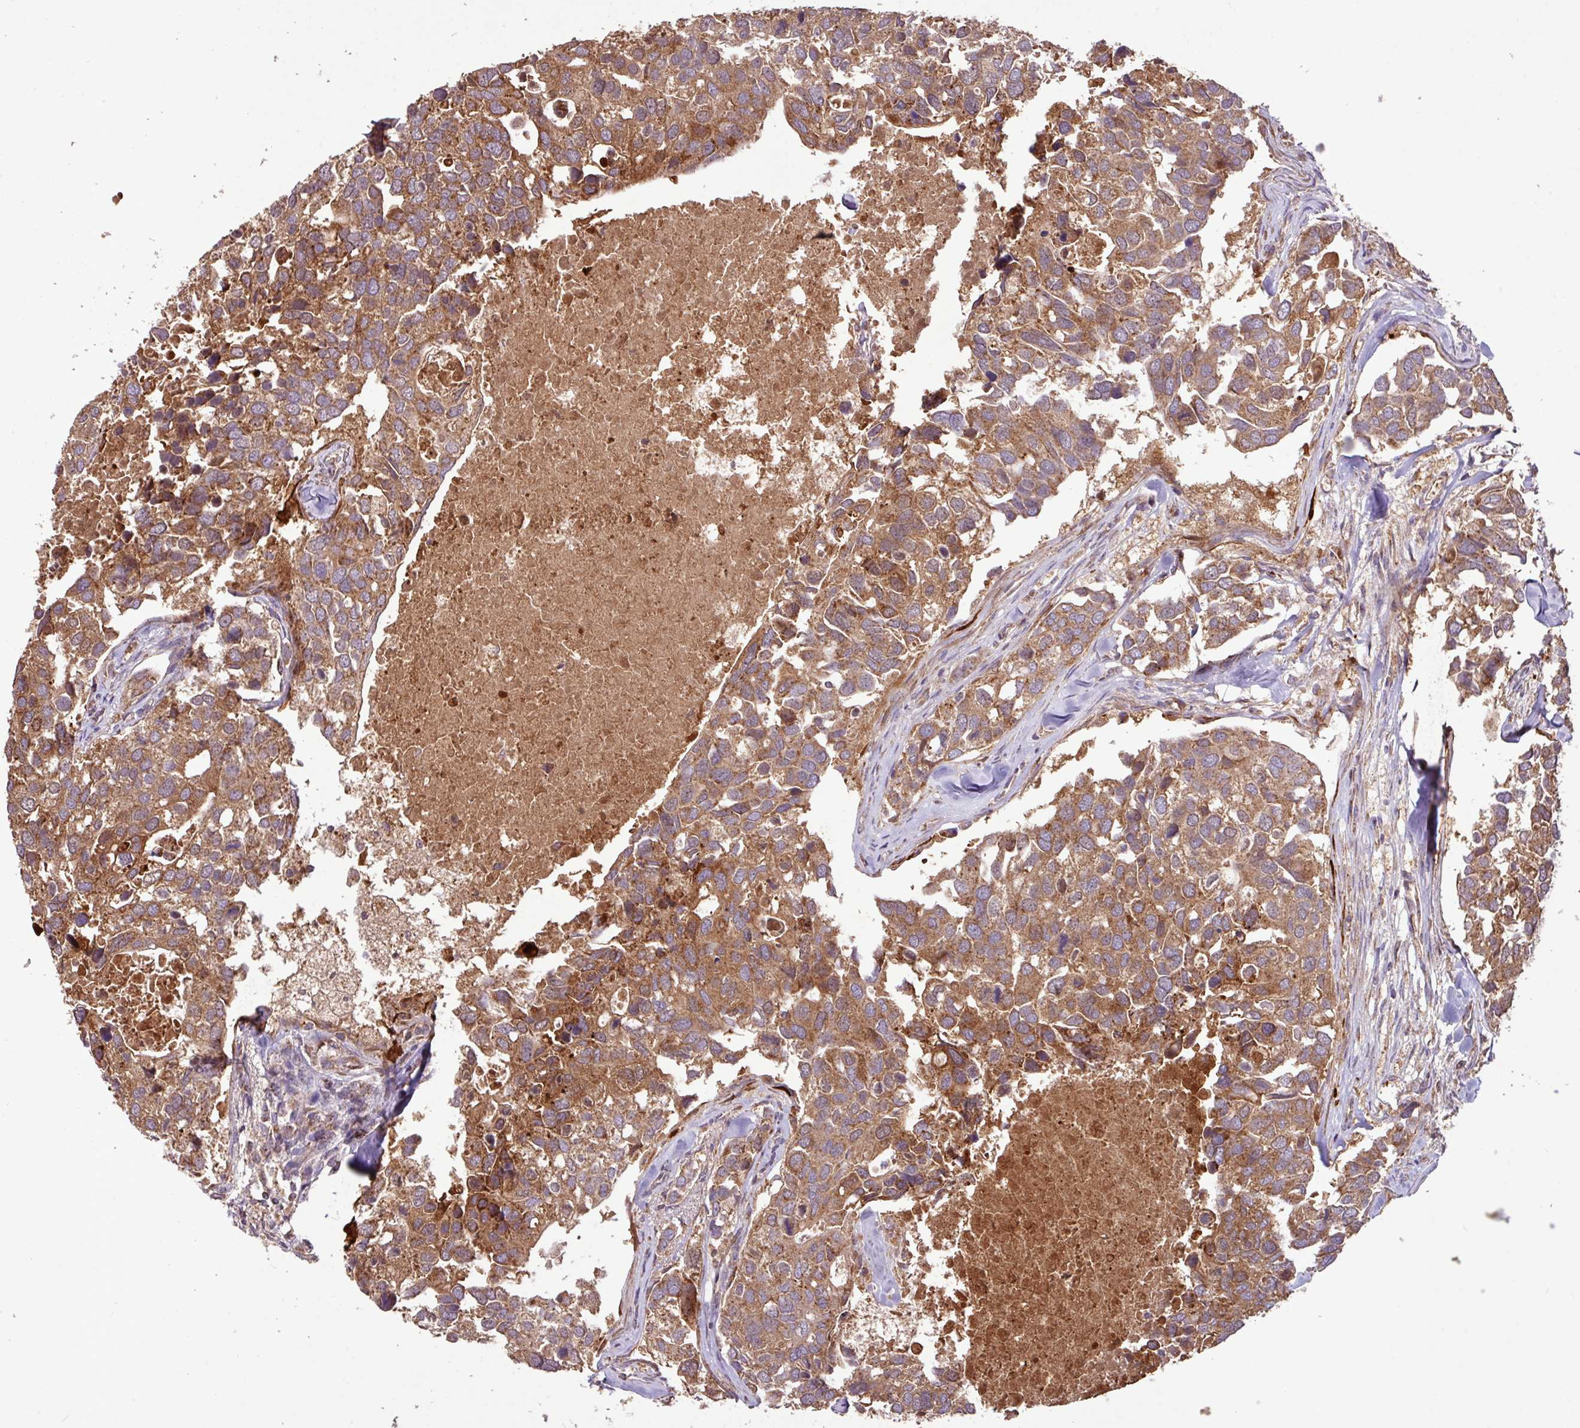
{"staining": {"intensity": "moderate", "quantity": ">75%", "location": "cytoplasmic/membranous"}, "tissue": "breast cancer", "cell_type": "Tumor cells", "image_type": "cancer", "snomed": [{"axis": "morphology", "description": "Duct carcinoma"}, {"axis": "topography", "description": "Breast"}], "caption": "Immunohistochemistry (IHC) micrograph of neoplastic tissue: human breast cancer stained using IHC reveals medium levels of moderate protein expression localized specifically in the cytoplasmic/membranous of tumor cells, appearing as a cytoplasmic/membranous brown color.", "gene": "YPEL3", "patient": {"sex": "female", "age": 83}}